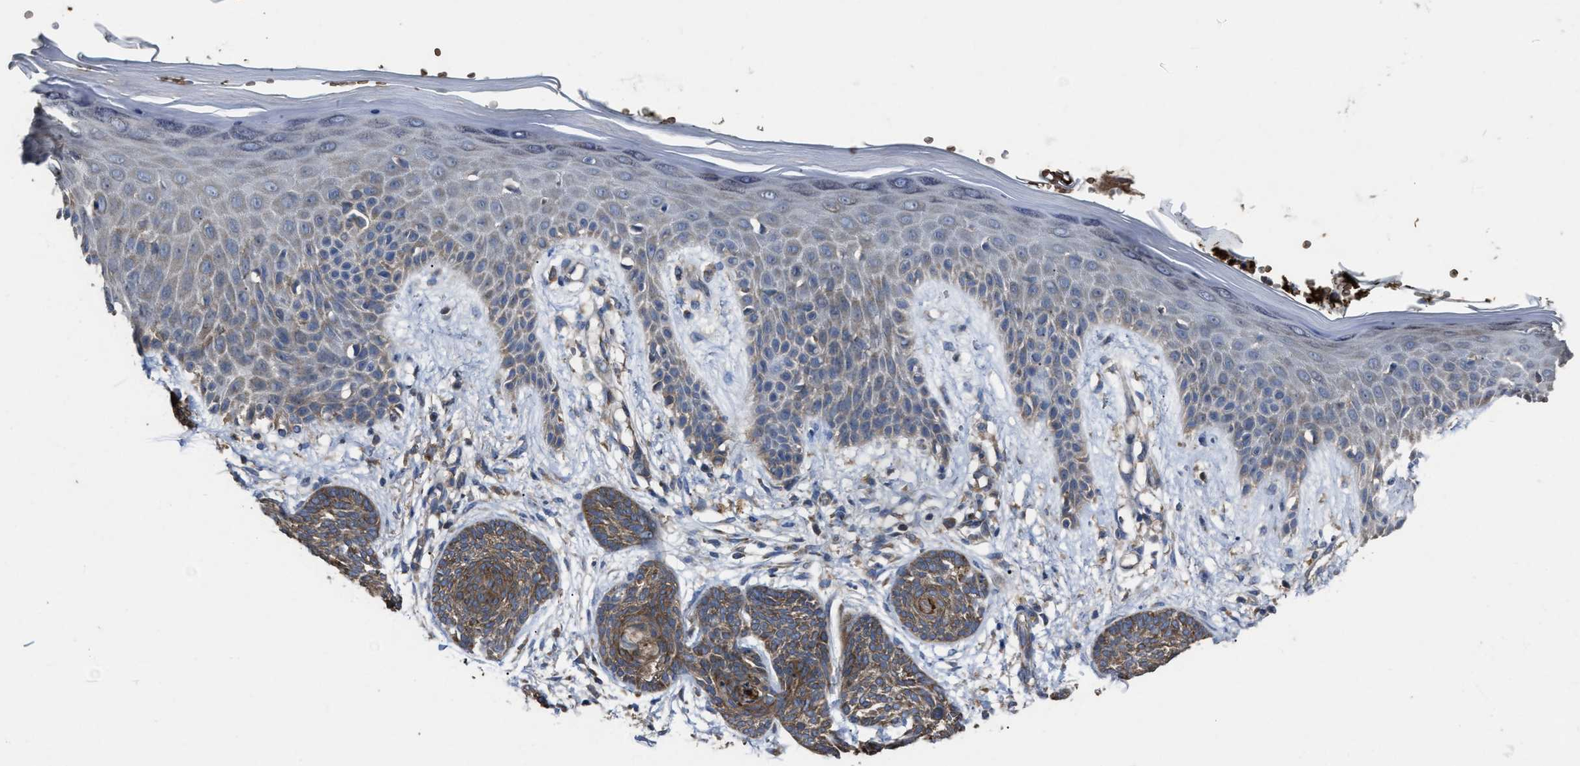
{"staining": {"intensity": "weak", "quantity": ">75%", "location": "cytoplasmic/membranous"}, "tissue": "skin cancer", "cell_type": "Tumor cells", "image_type": "cancer", "snomed": [{"axis": "morphology", "description": "Basal cell carcinoma"}, {"axis": "topography", "description": "Skin"}], "caption": "The micrograph demonstrates immunohistochemical staining of basal cell carcinoma (skin). There is weak cytoplasmic/membranous expression is appreciated in approximately >75% of tumor cells. The staining is performed using DAB brown chromogen to label protein expression. The nuclei are counter-stained blue using hematoxylin.", "gene": "UPF1", "patient": {"sex": "female", "age": 59}}